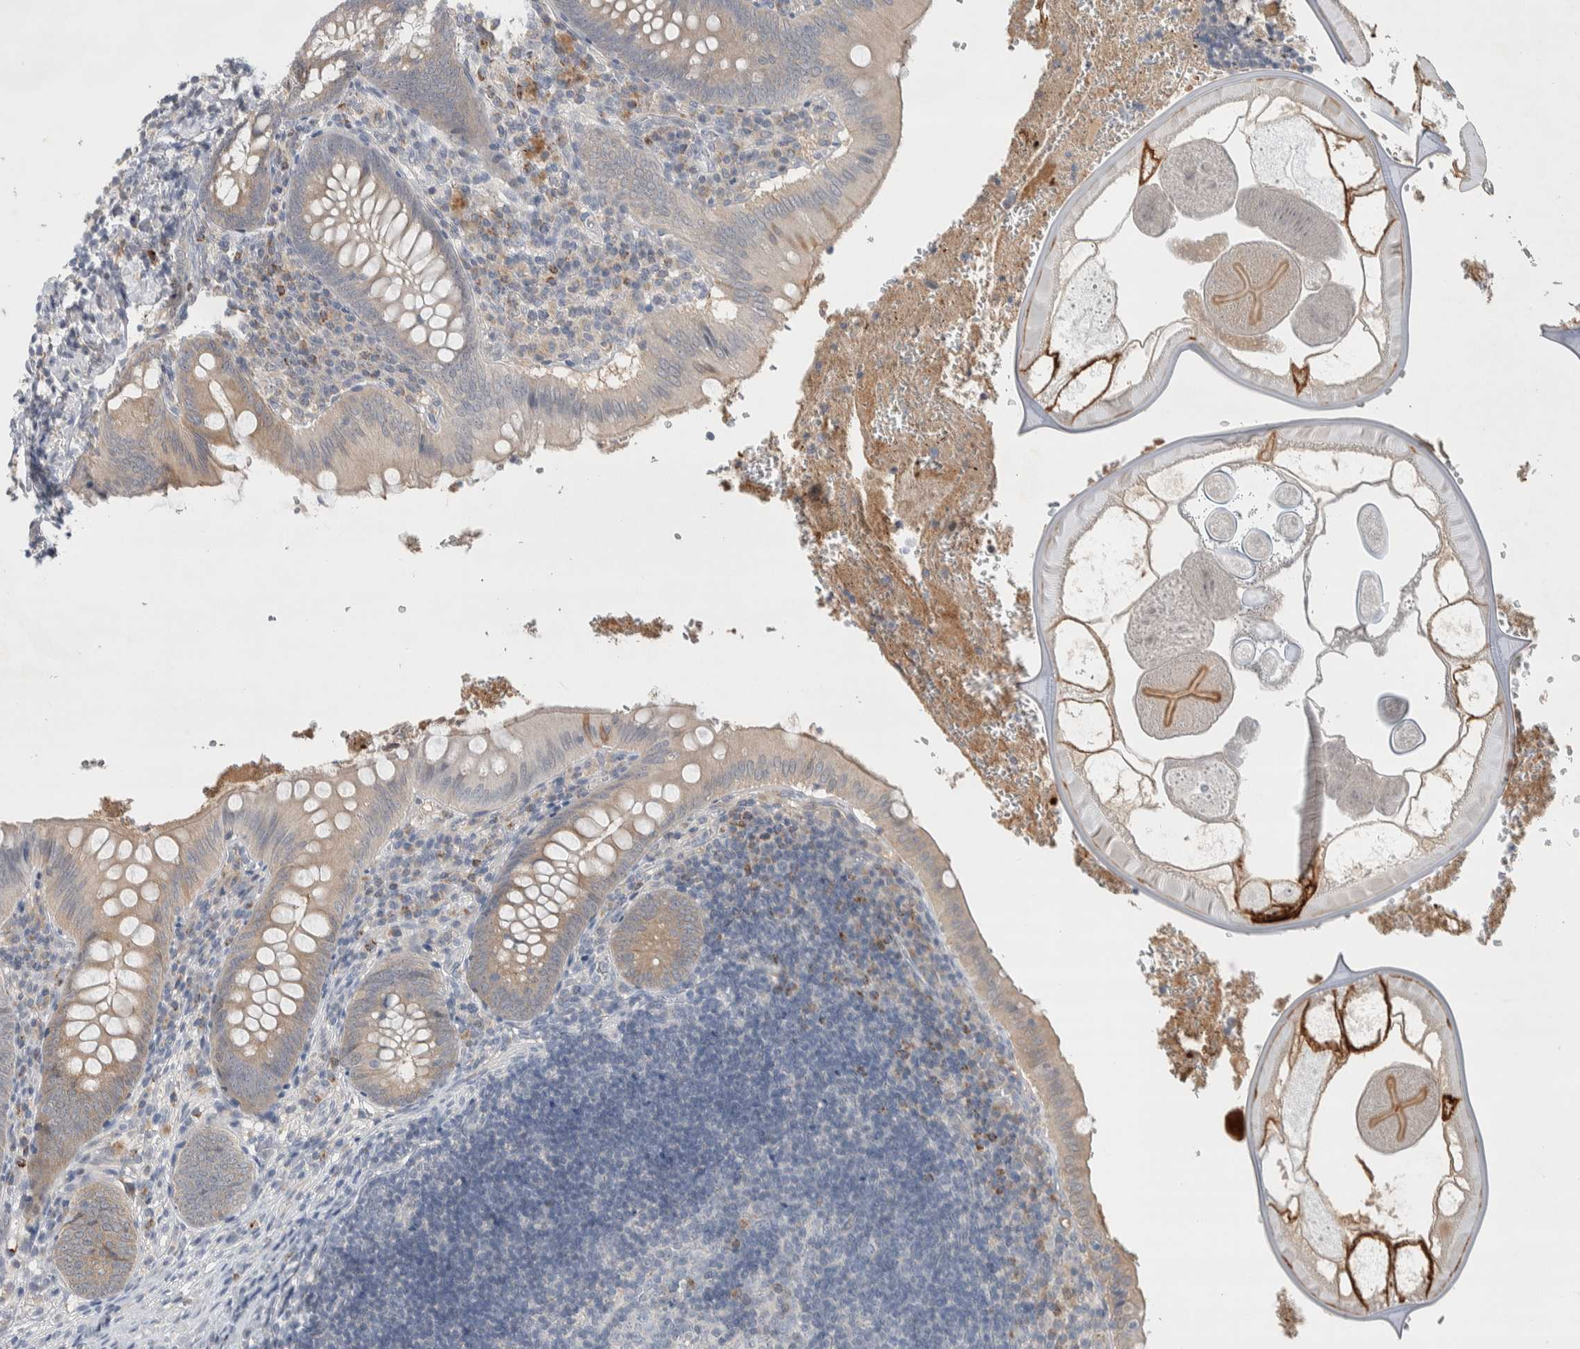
{"staining": {"intensity": "moderate", "quantity": "25%-75%", "location": "cytoplasmic/membranous"}, "tissue": "appendix", "cell_type": "Glandular cells", "image_type": "normal", "snomed": [{"axis": "morphology", "description": "Normal tissue, NOS"}, {"axis": "topography", "description": "Appendix"}], "caption": "High-magnification brightfield microscopy of benign appendix stained with DAB (brown) and counterstained with hematoxylin (blue). glandular cells exhibit moderate cytoplasmic/membranous staining is identified in approximately25%-75% of cells.", "gene": "DEPTOR", "patient": {"sex": "male", "age": 8}}